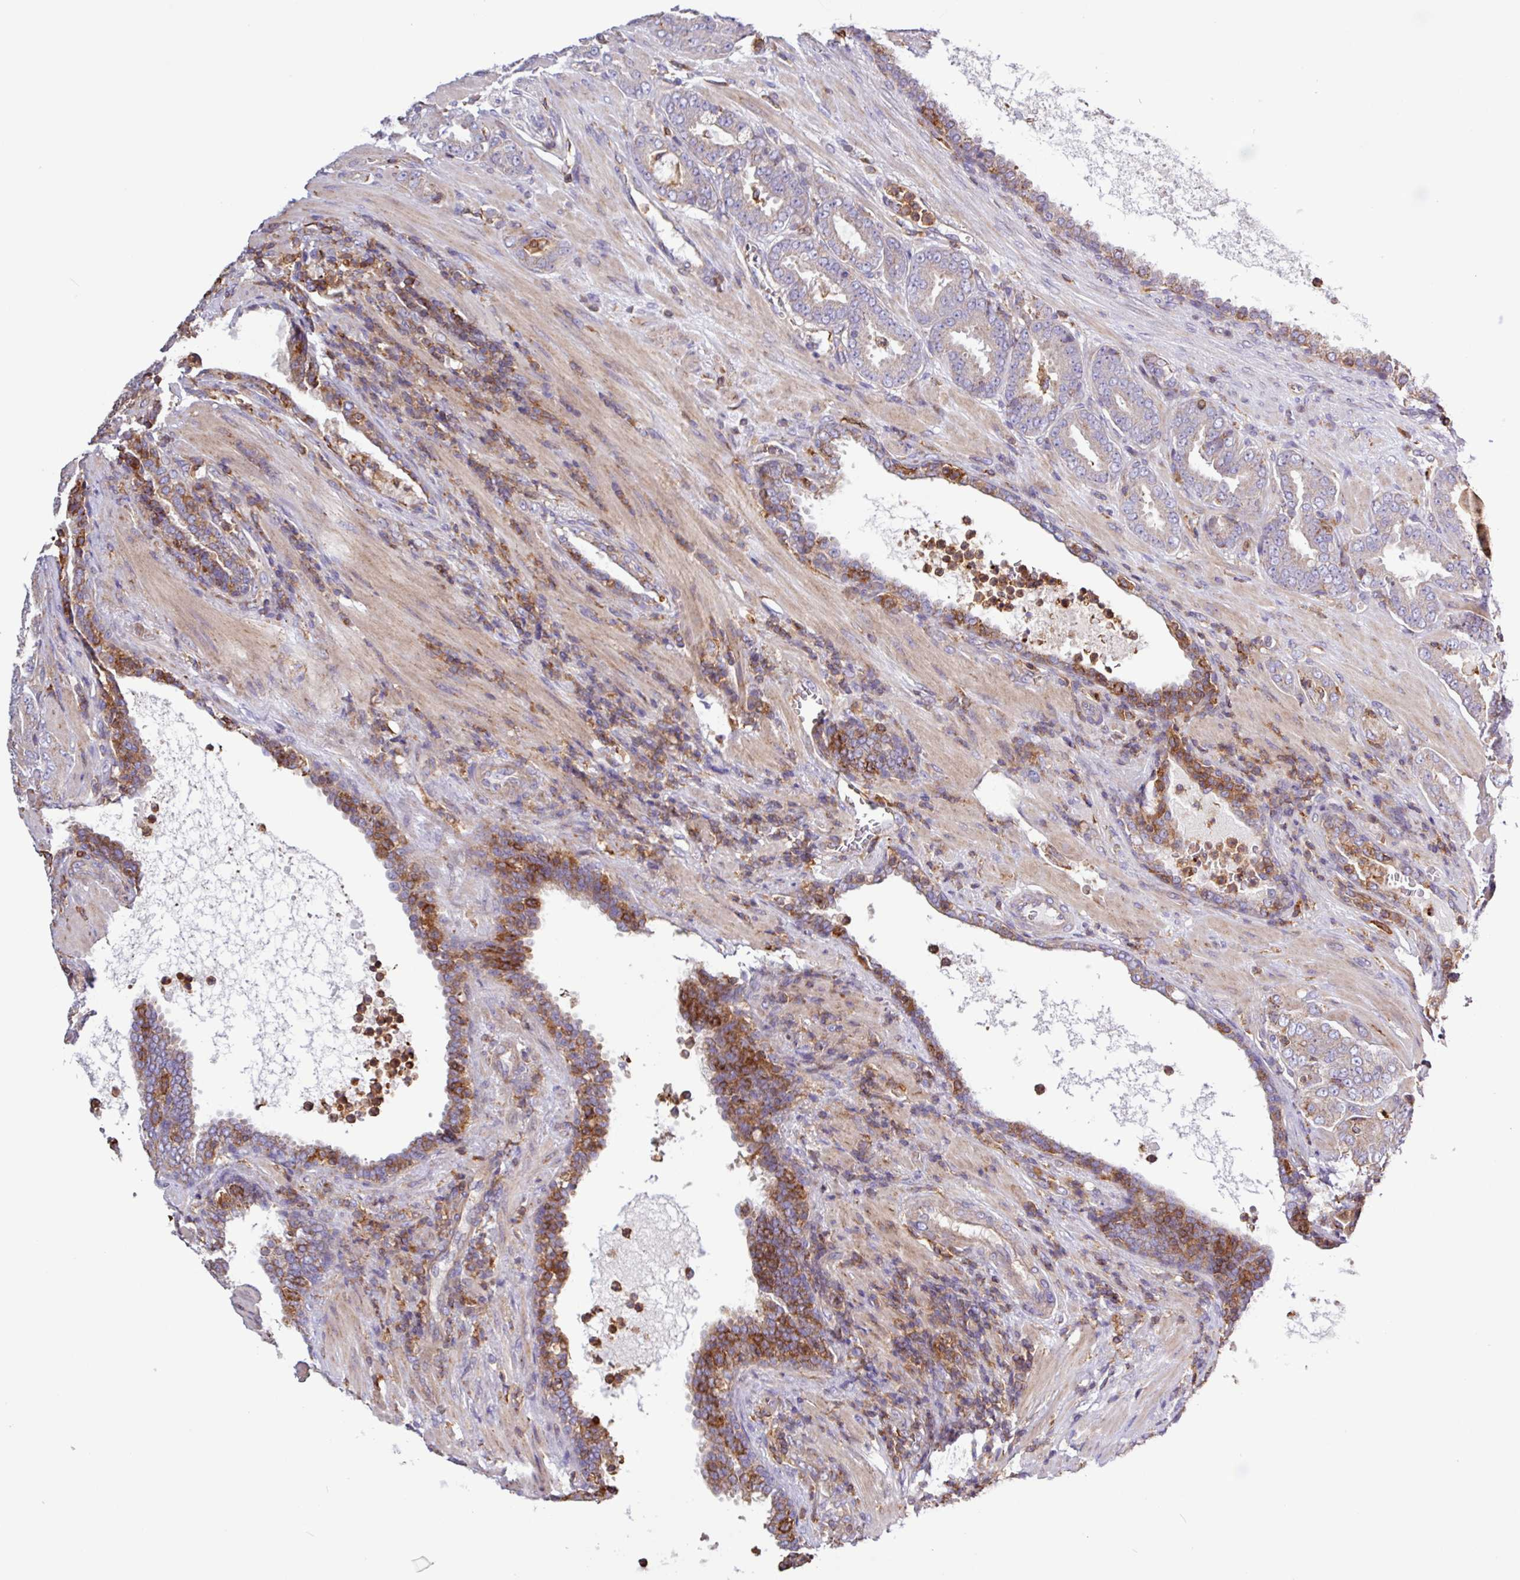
{"staining": {"intensity": "negative", "quantity": "none", "location": "none"}, "tissue": "prostate cancer", "cell_type": "Tumor cells", "image_type": "cancer", "snomed": [{"axis": "morphology", "description": "Adenocarcinoma, High grade"}, {"axis": "topography", "description": "Prostate"}], "caption": "Immunohistochemistry of human prostate high-grade adenocarcinoma reveals no expression in tumor cells.", "gene": "ACTR3", "patient": {"sex": "male", "age": 68}}